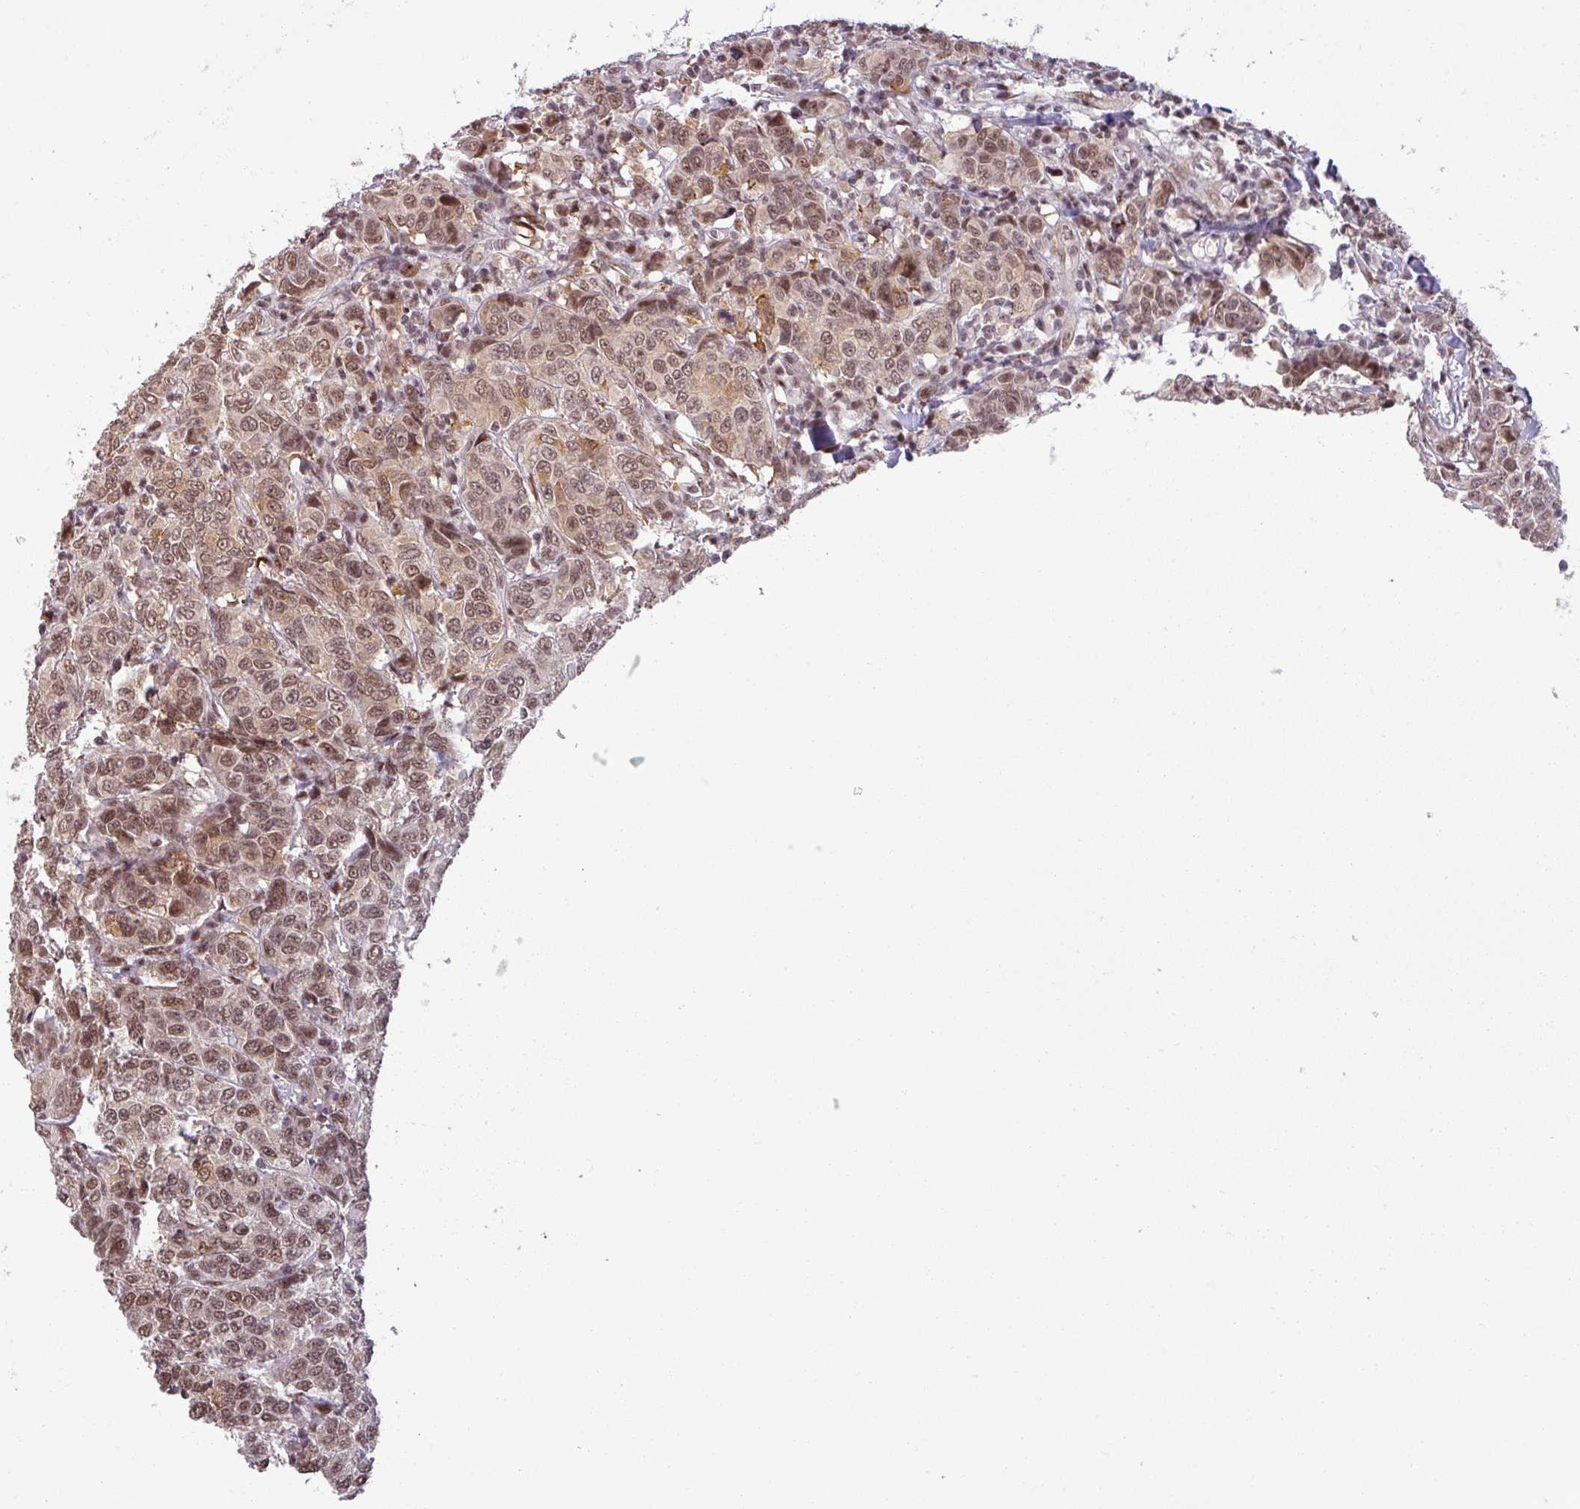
{"staining": {"intensity": "moderate", "quantity": ">75%", "location": "cytoplasmic/membranous,nuclear"}, "tissue": "breast cancer", "cell_type": "Tumor cells", "image_type": "cancer", "snomed": [{"axis": "morphology", "description": "Duct carcinoma"}, {"axis": "topography", "description": "Breast"}], "caption": "IHC (DAB) staining of intraductal carcinoma (breast) exhibits moderate cytoplasmic/membranous and nuclear protein expression in about >75% of tumor cells. The staining was performed using DAB (3,3'-diaminobenzidine), with brown indicating positive protein expression. Nuclei are stained blue with hematoxylin.", "gene": "PTPN20", "patient": {"sex": "female", "age": 55}}